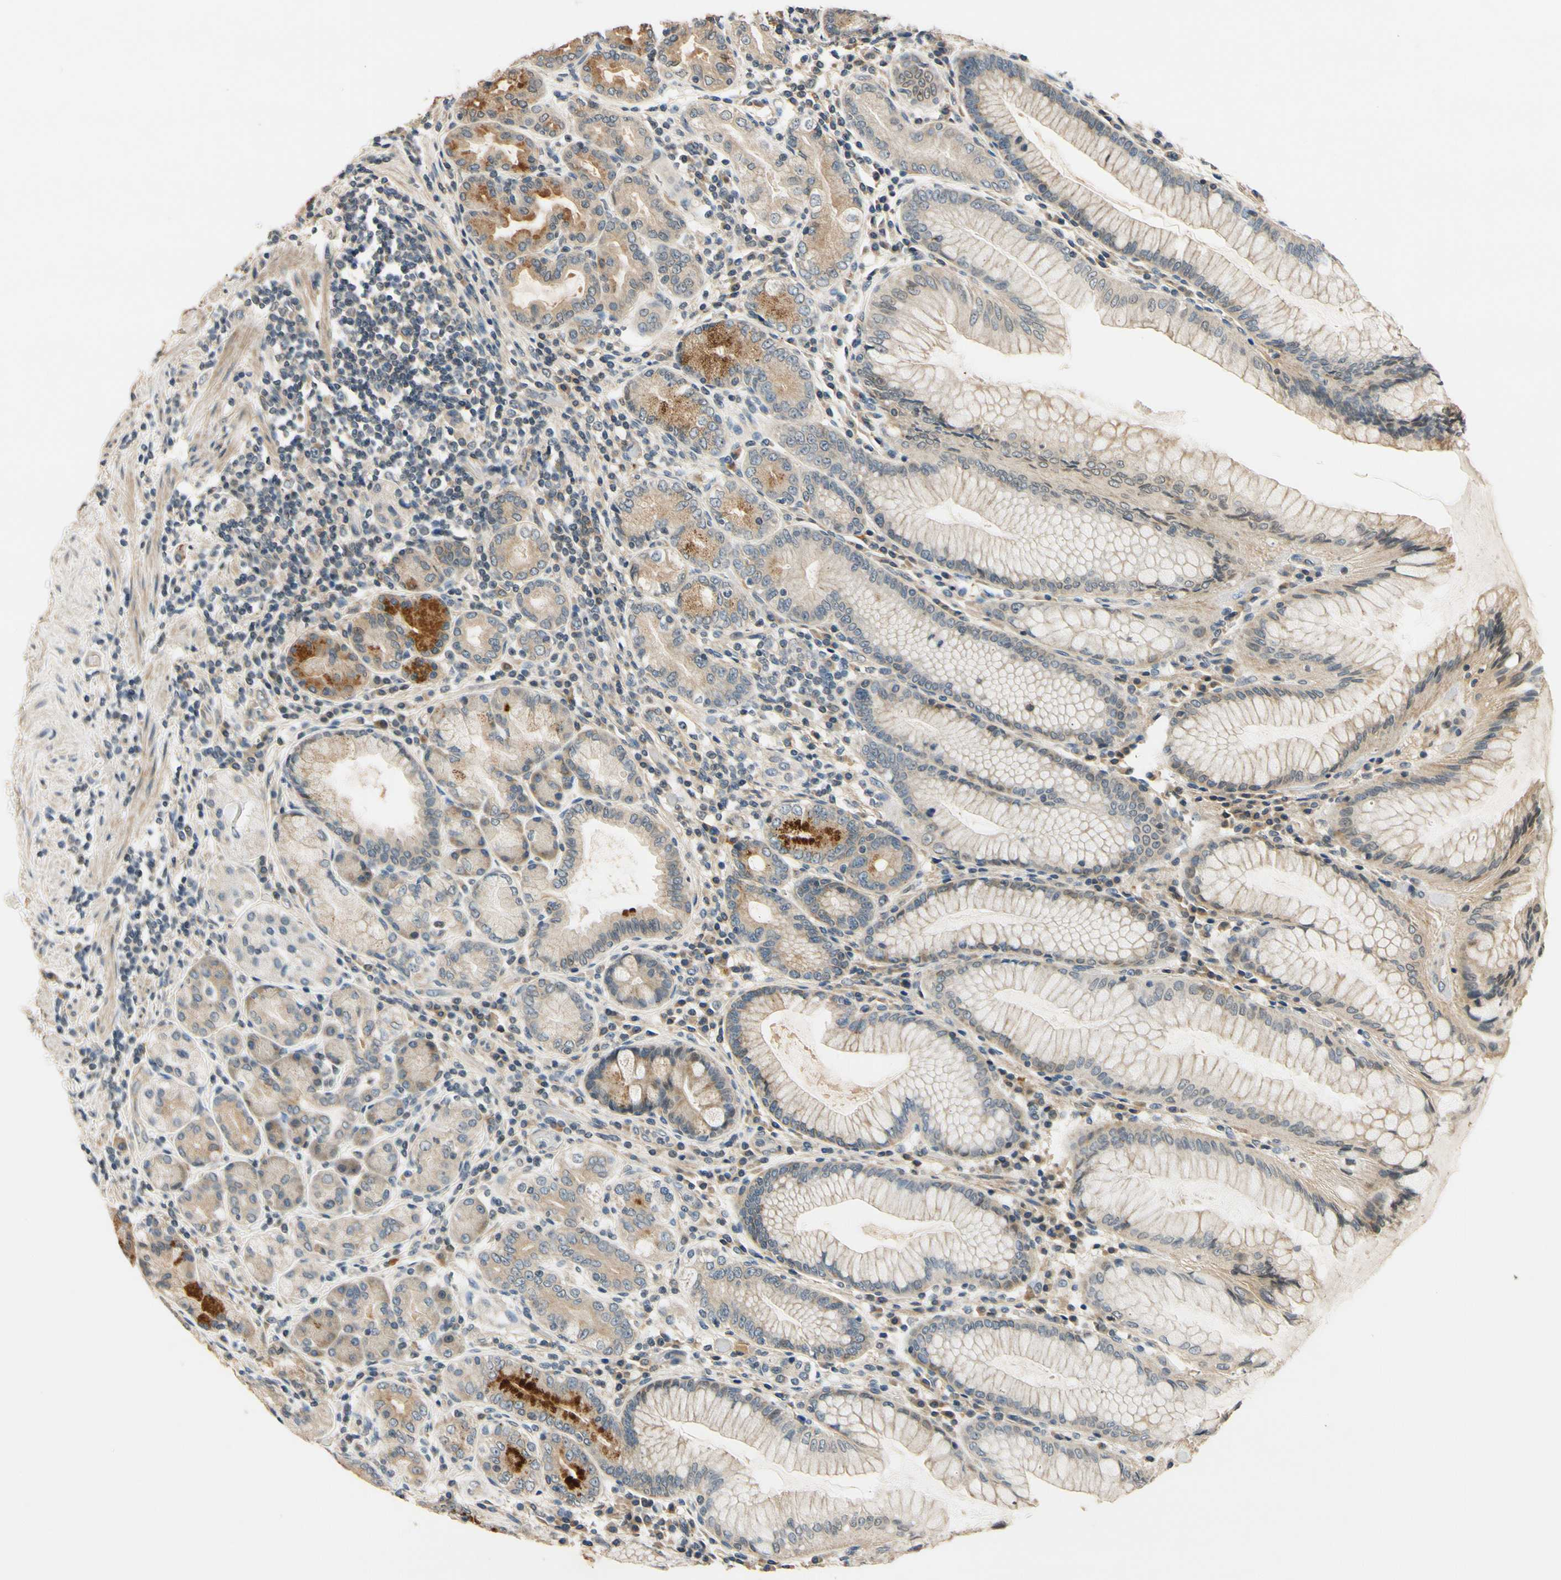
{"staining": {"intensity": "moderate", "quantity": "25%-75%", "location": "cytoplasmic/membranous"}, "tissue": "stomach", "cell_type": "Glandular cells", "image_type": "normal", "snomed": [{"axis": "morphology", "description": "Normal tissue, NOS"}, {"axis": "topography", "description": "Stomach, lower"}], "caption": "A high-resolution image shows immunohistochemistry (IHC) staining of unremarkable stomach, which reveals moderate cytoplasmic/membranous expression in about 25%-75% of glandular cells.", "gene": "ALKBH3", "patient": {"sex": "female", "age": 76}}